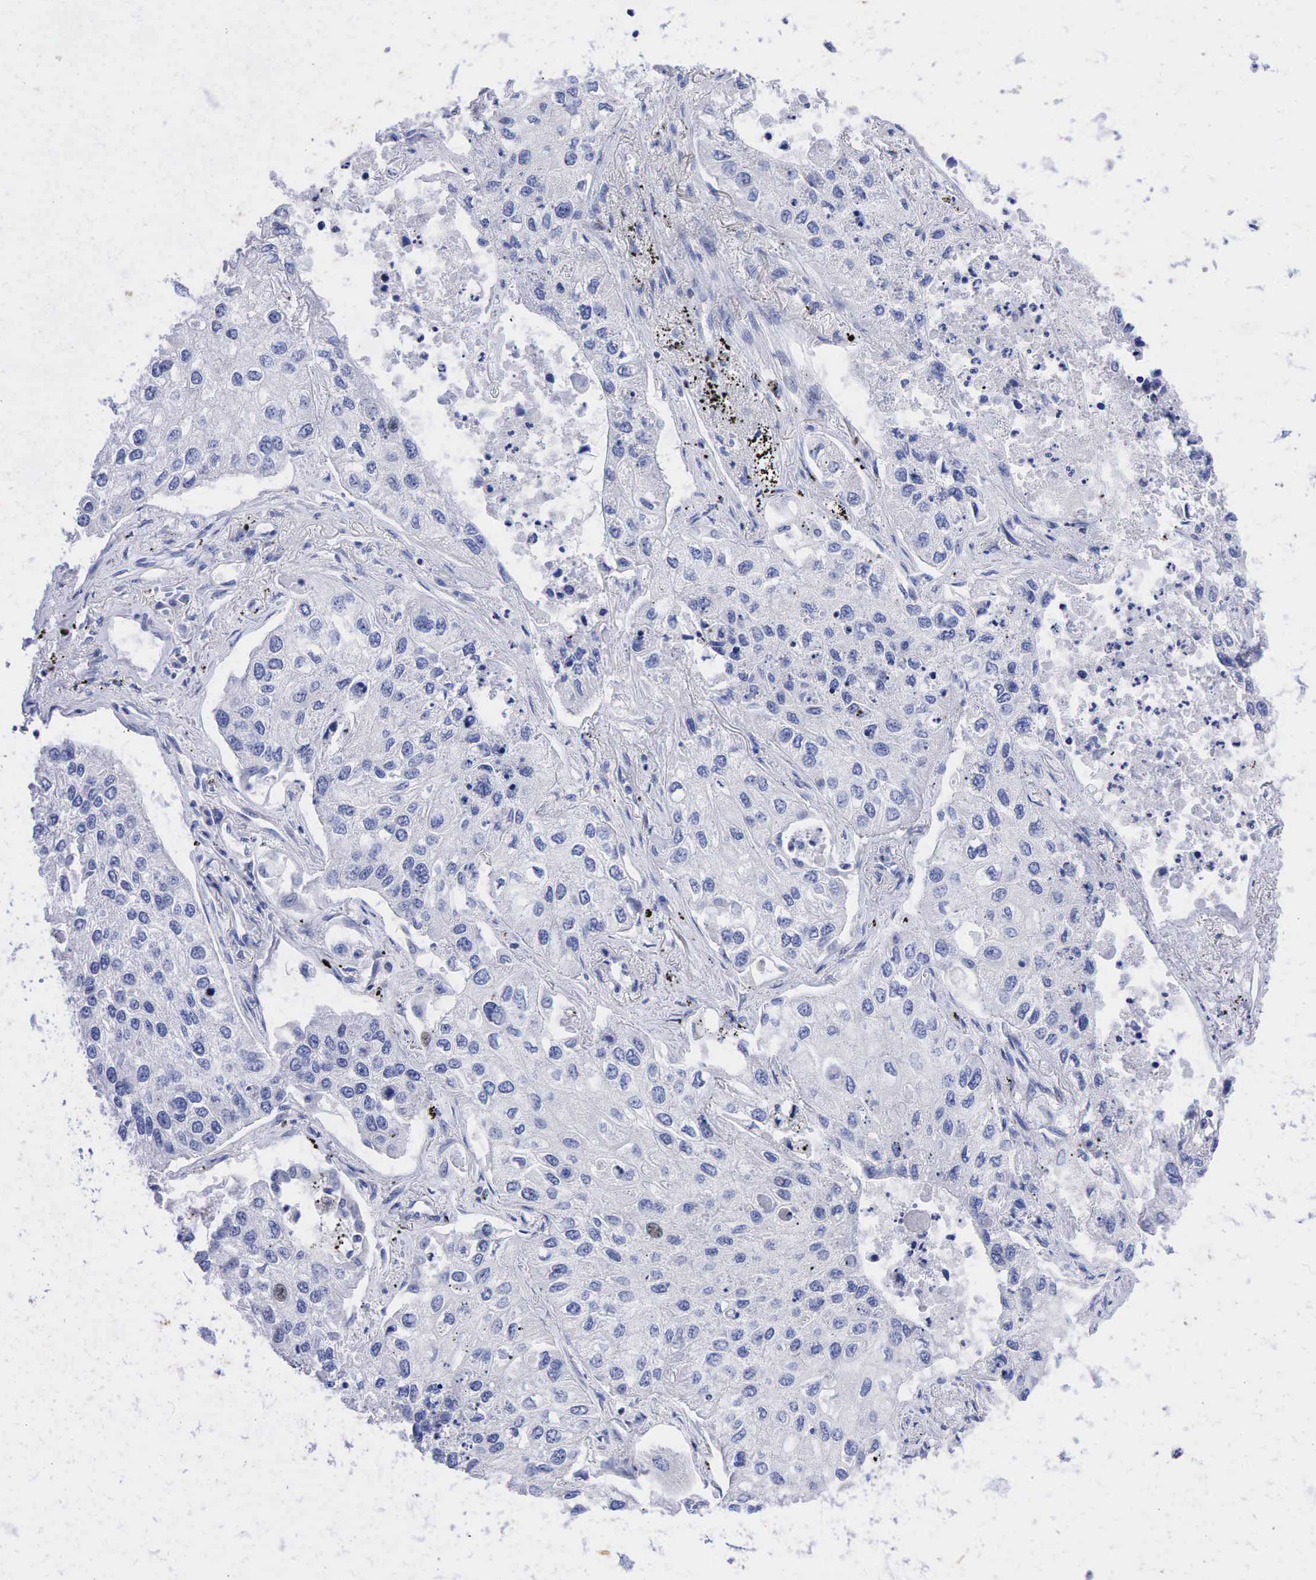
{"staining": {"intensity": "negative", "quantity": "none", "location": "none"}, "tissue": "lung cancer", "cell_type": "Tumor cells", "image_type": "cancer", "snomed": [{"axis": "morphology", "description": "Squamous cell carcinoma, NOS"}, {"axis": "topography", "description": "Lung"}], "caption": "Immunohistochemistry micrograph of human lung squamous cell carcinoma stained for a protein (brown), which demonstrates no staining in tumor cells.", "gene": "SYP", "patient": {"sex": "male", "age": 75}}